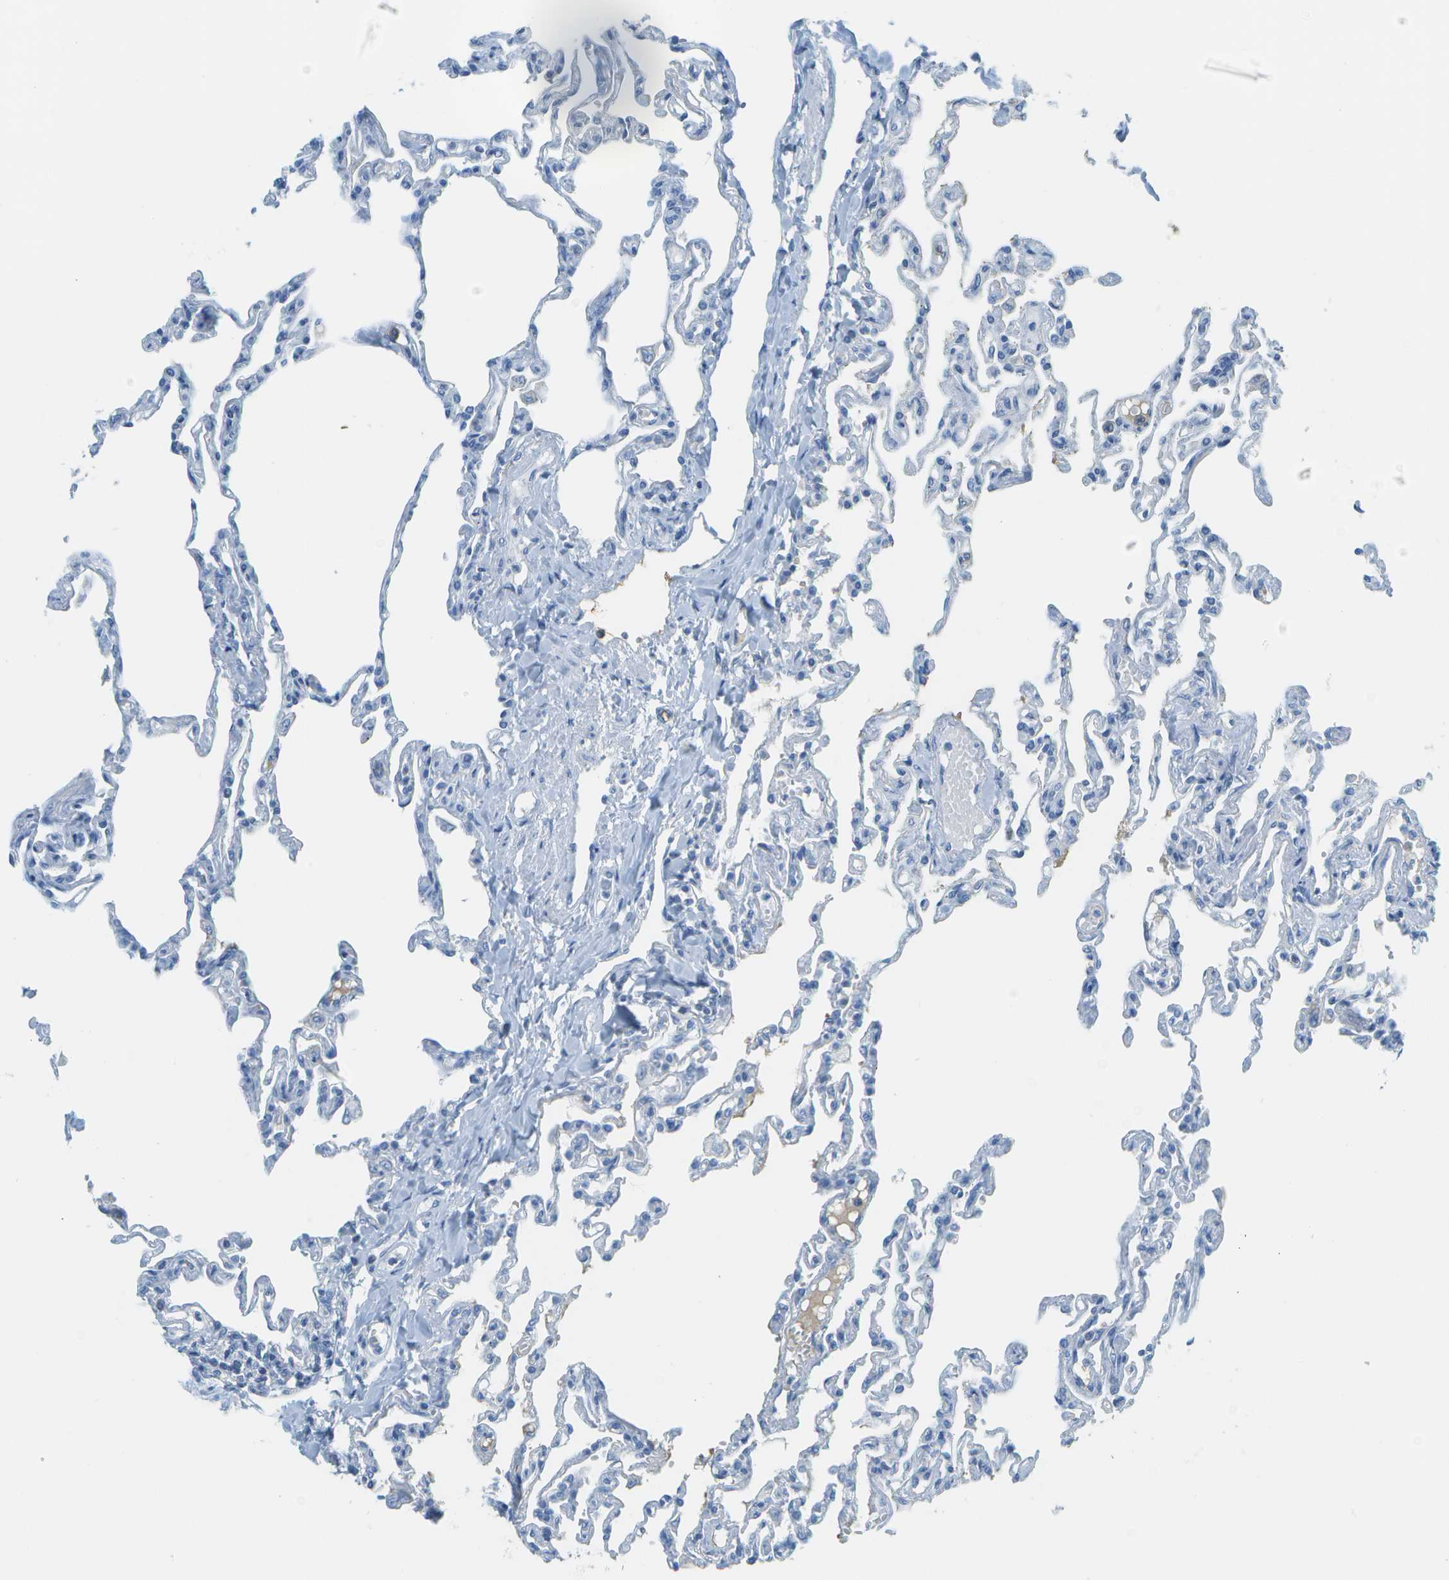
{"staining": {"intensity": "negative", "quantity": "none", "location": "none"}, "tissue": "lung", "cell_type": "Alveolar cells", "image_type": "normal", "snomed": [{"axis": "morphology", "description": "Normal tissue, NOS"}, {"axis": "topography", "description": "Lung"}], "caption": "Immunohistochemistry (IHC) photomicrograph of unremarkable lung: lung stained with DAB (3,3'-diaminobenzidine) demonstrates no significant protein positivity in alveolar cells.", "gene": "C1S", "patient": {"sex": "male", "age": 21}}